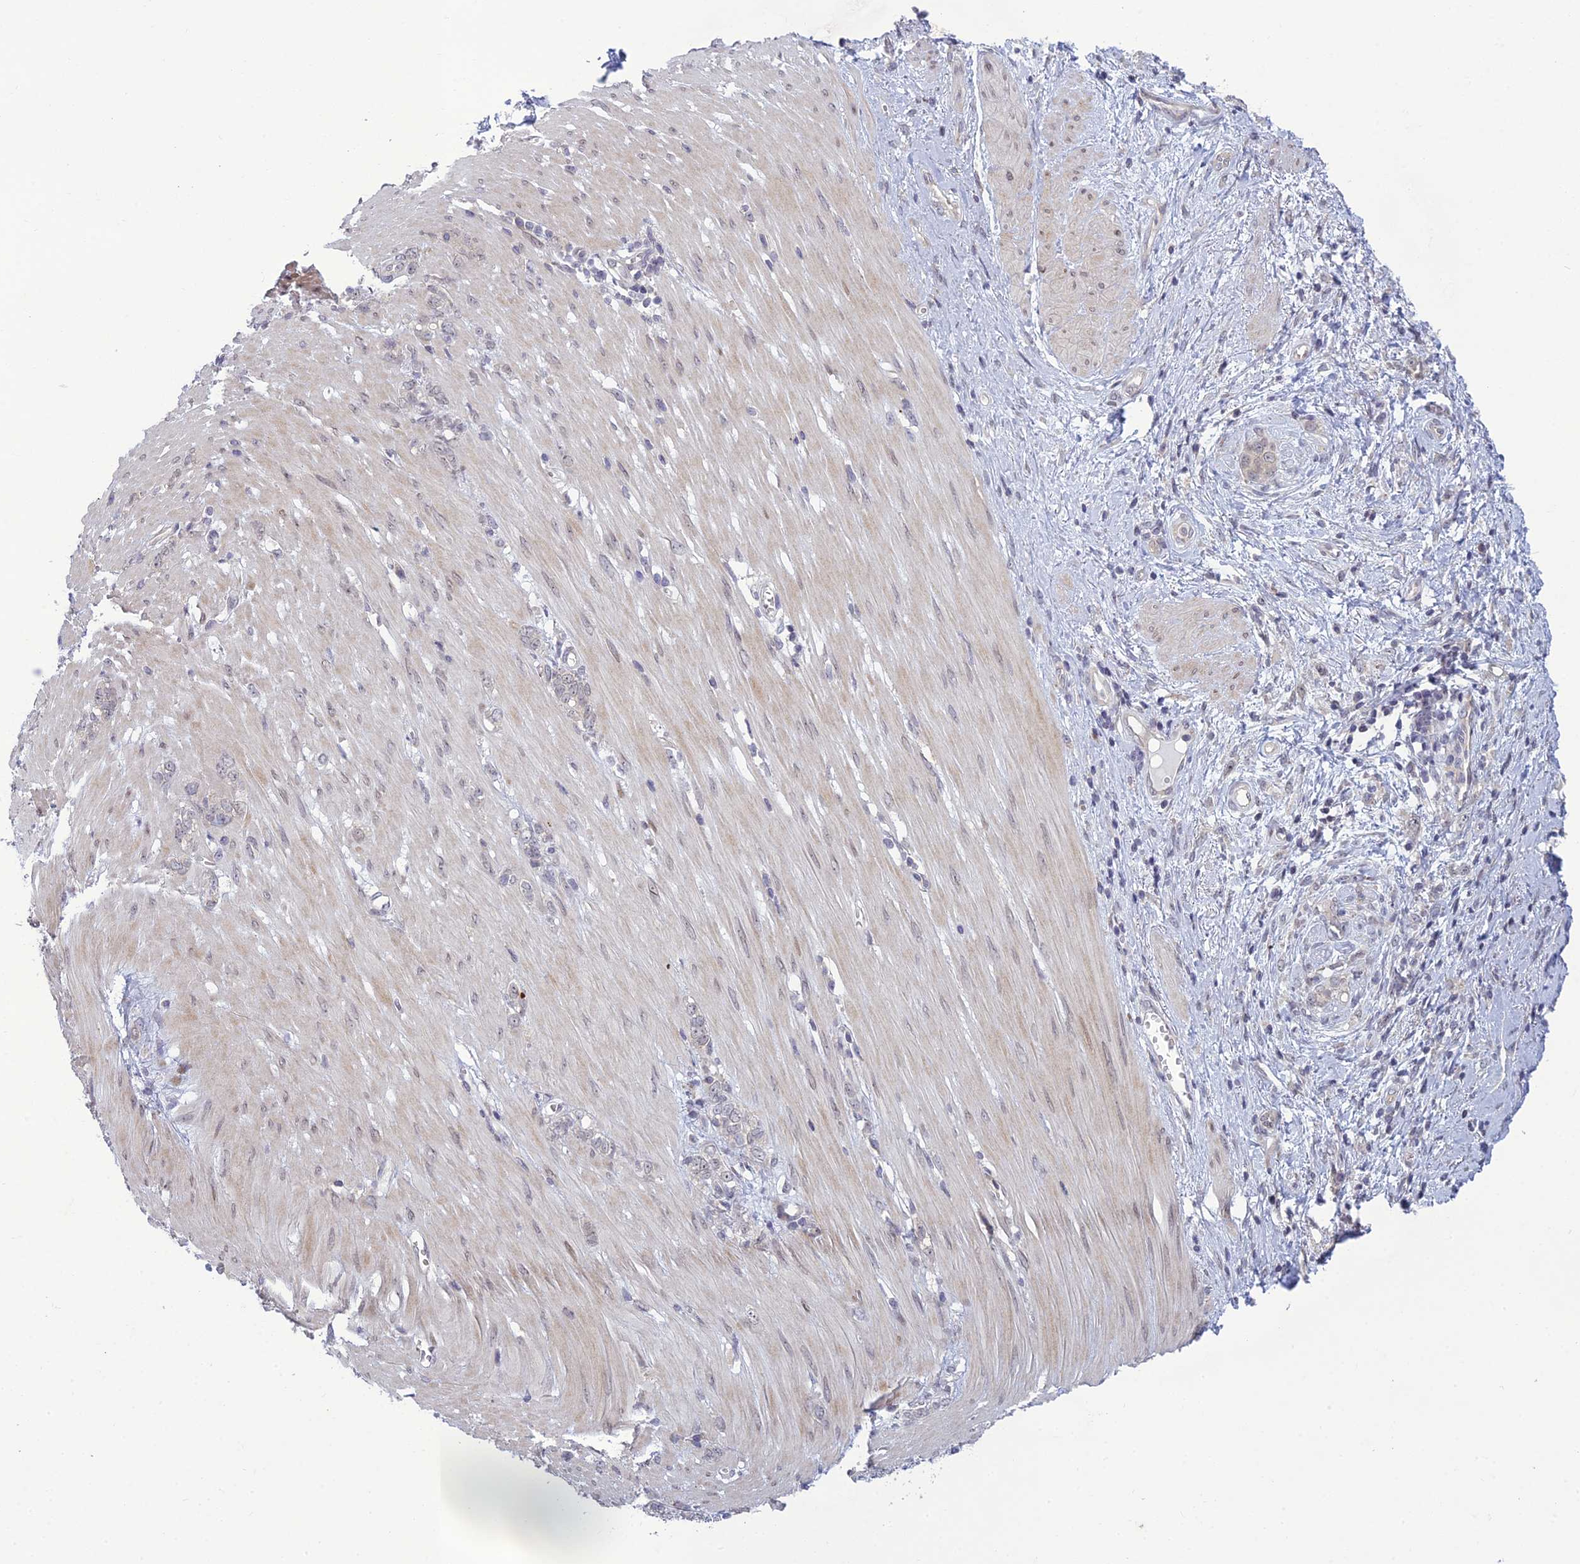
{"staining": {"intensity": "negative", "quantity": "none", "location": "none"}, "tissue": "stomach cancer", "cell_type": "Tumor cells", "image_type": "cancer", "snomed": [{"axis": "morphology", "description": "Adenocarcinoma, NOS"}, {"axis": "topography", "description": "Stomach"}], "caption": "DAB (3,3'-diaminobenzidine) immunohistochemical staining of adenocarcinoma (stomach) exhibits no significant staining in tumor cells.", "gene": "DTX2", "patient": {"sex": "female", "age": 76}}